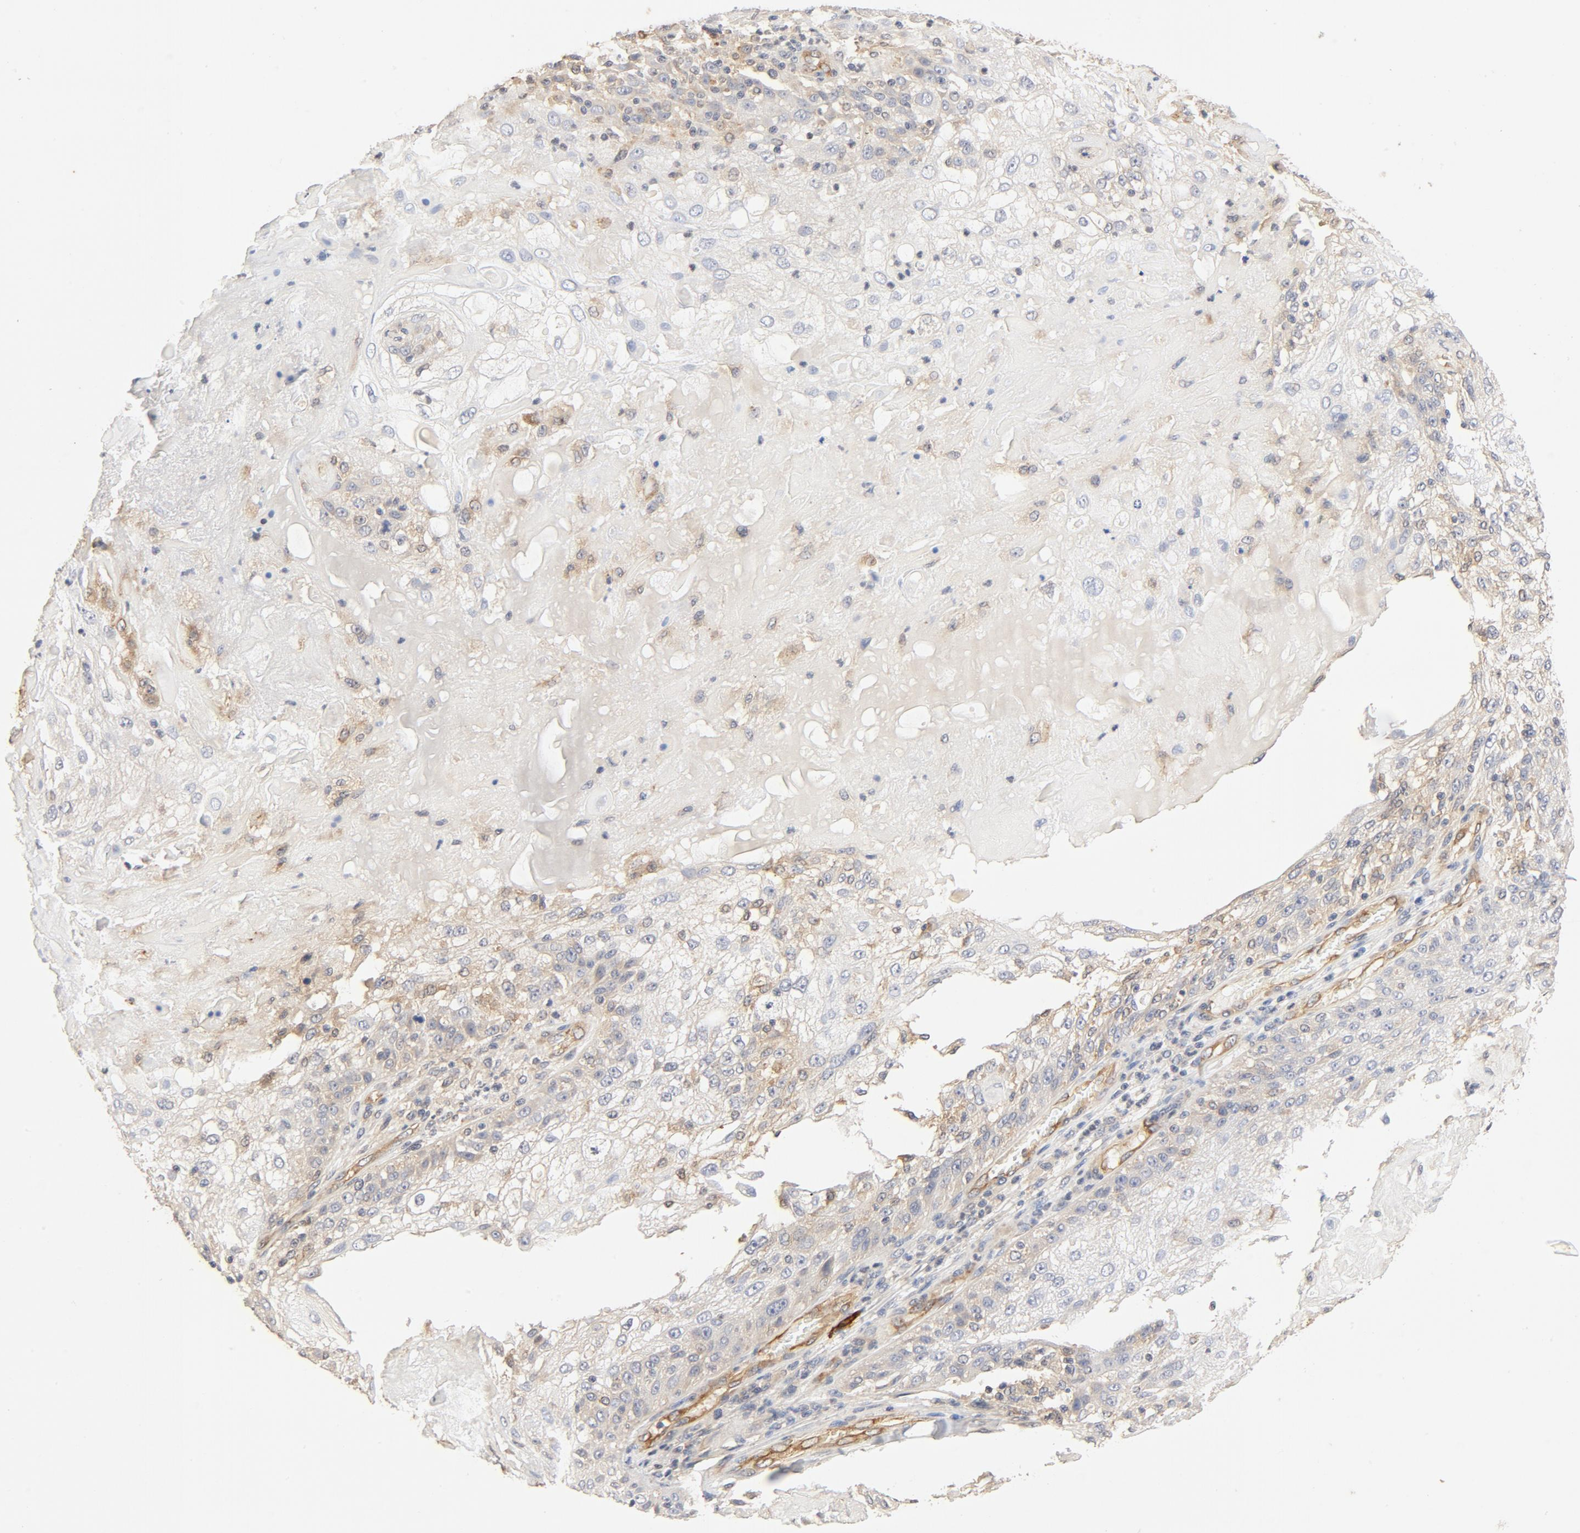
{"staining": {"intensity": "weak", "quantity": "<25%", "location": "cytoplasmic/membranous"}, "tissue": "skin cancer", "cell_type": "Tumor cells", "image_type": "cancer", "snomed": [{"axis": "morphology", "description": "Normal tissue, NOS"}, {"axis": "morphology", "description": "Squamous cell carcinoma, NOS"}, {"axis": "topography", "description": "Skin"}], "caption": "Human squamous cell carcinoma (skin) stained for a protein using immunohistochemistry (IHC) exhibits no positivity in tumor cells.", "gene": "UBE2J1", "patient": {"sex": "female", "age": 83}}